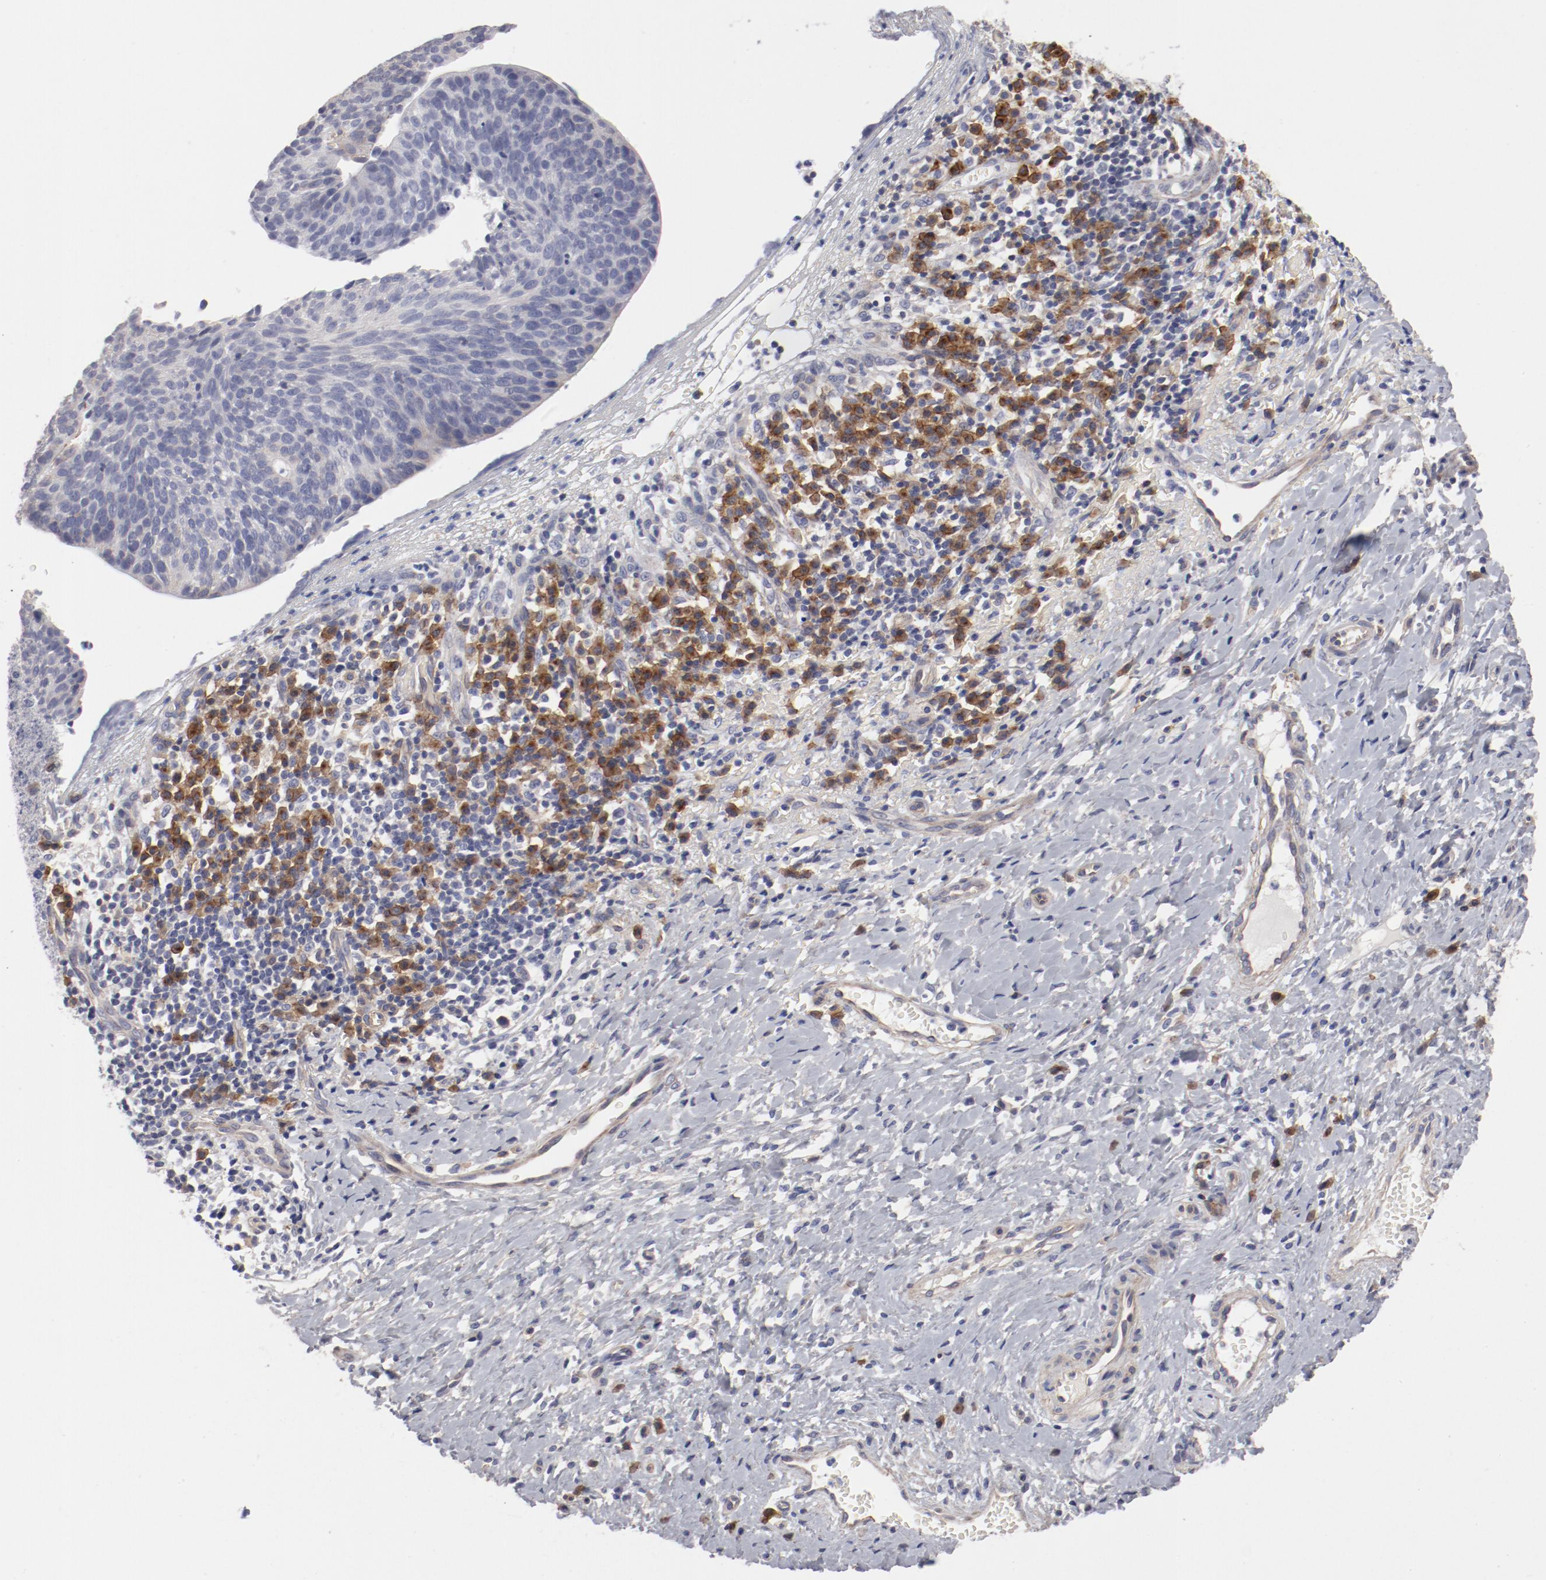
{"staining": {"intensity": "negative", "quantity": "none", "location": "none"}, "tissue": "cervical cancer", "cell_type": "Tumor cells", "image_type": "cancer", "snomed": [{"axis": "morphology", "description": "Normal tissue, NOS"}, {"axis": "morphology", "description": "Squamous cell carcinoma, NOS"}, {"axis": "topography", "description": "Cervix"}], "caption": "Tumor cells show no significant protein expression in cervical cancer. (DAB immunohistochemistry, high magnification).", "gene": "LAX1", "patient": {"sex": "female", "age": 39}}